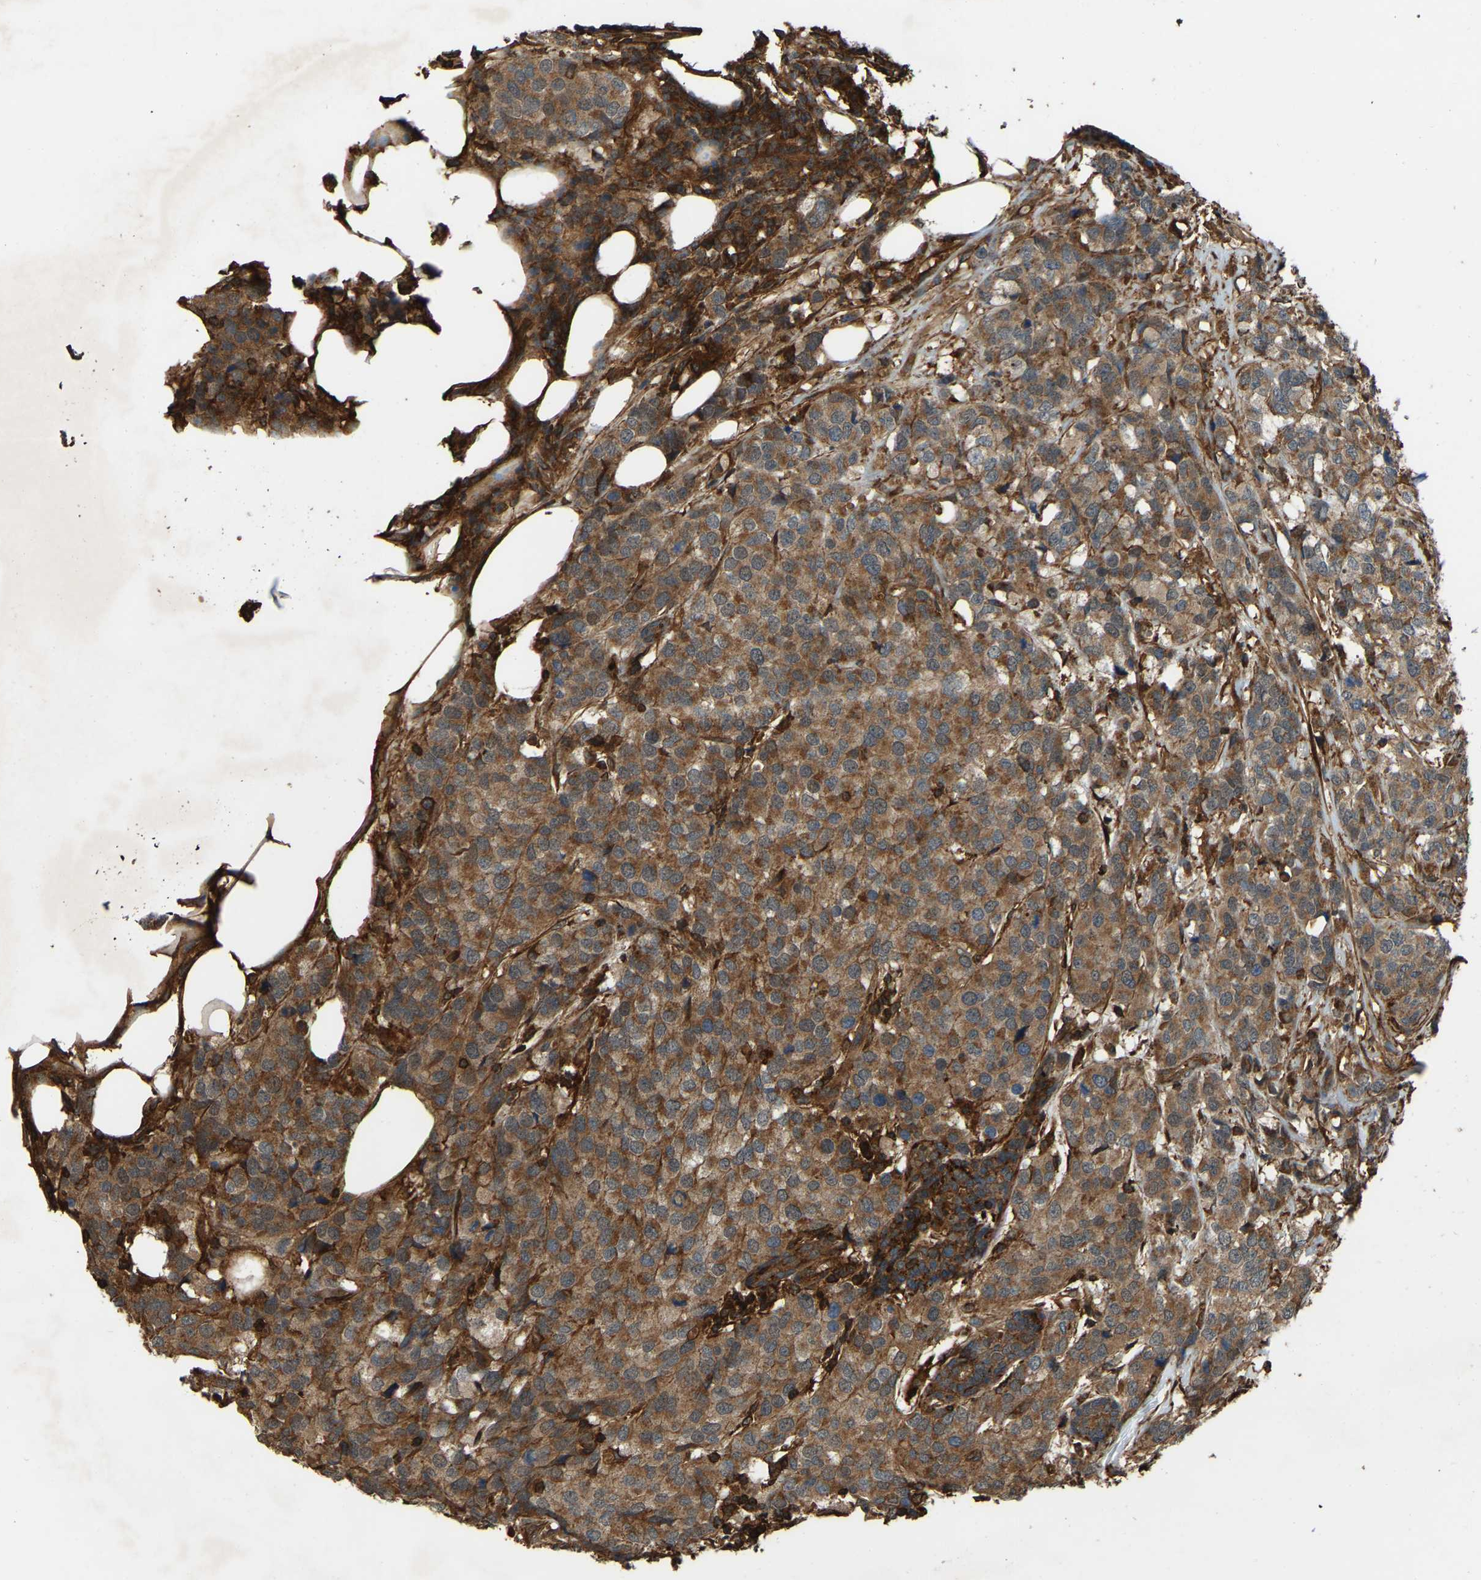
{"staining": {"intensity": "moderate", "quantity": ">75%", "location": "cytoplasmic/membranous"}, "tissue": "breast cancer", "cell_type": "Tumor cells", "image_type": "cancer", "snomed": [{"axis": "morphology", "description": "Lobular carcinoma"}, {"axis": "topography", "description": "Breast"}], "caption": "The image displays staining of breast cancer (lobular carcinoma), revealing moderate cytoplasmic/membranous protein staining (brown color) within tumor cells.", "gene": "SAMD9L", "patient": {"sex": "female", "age": 59}}